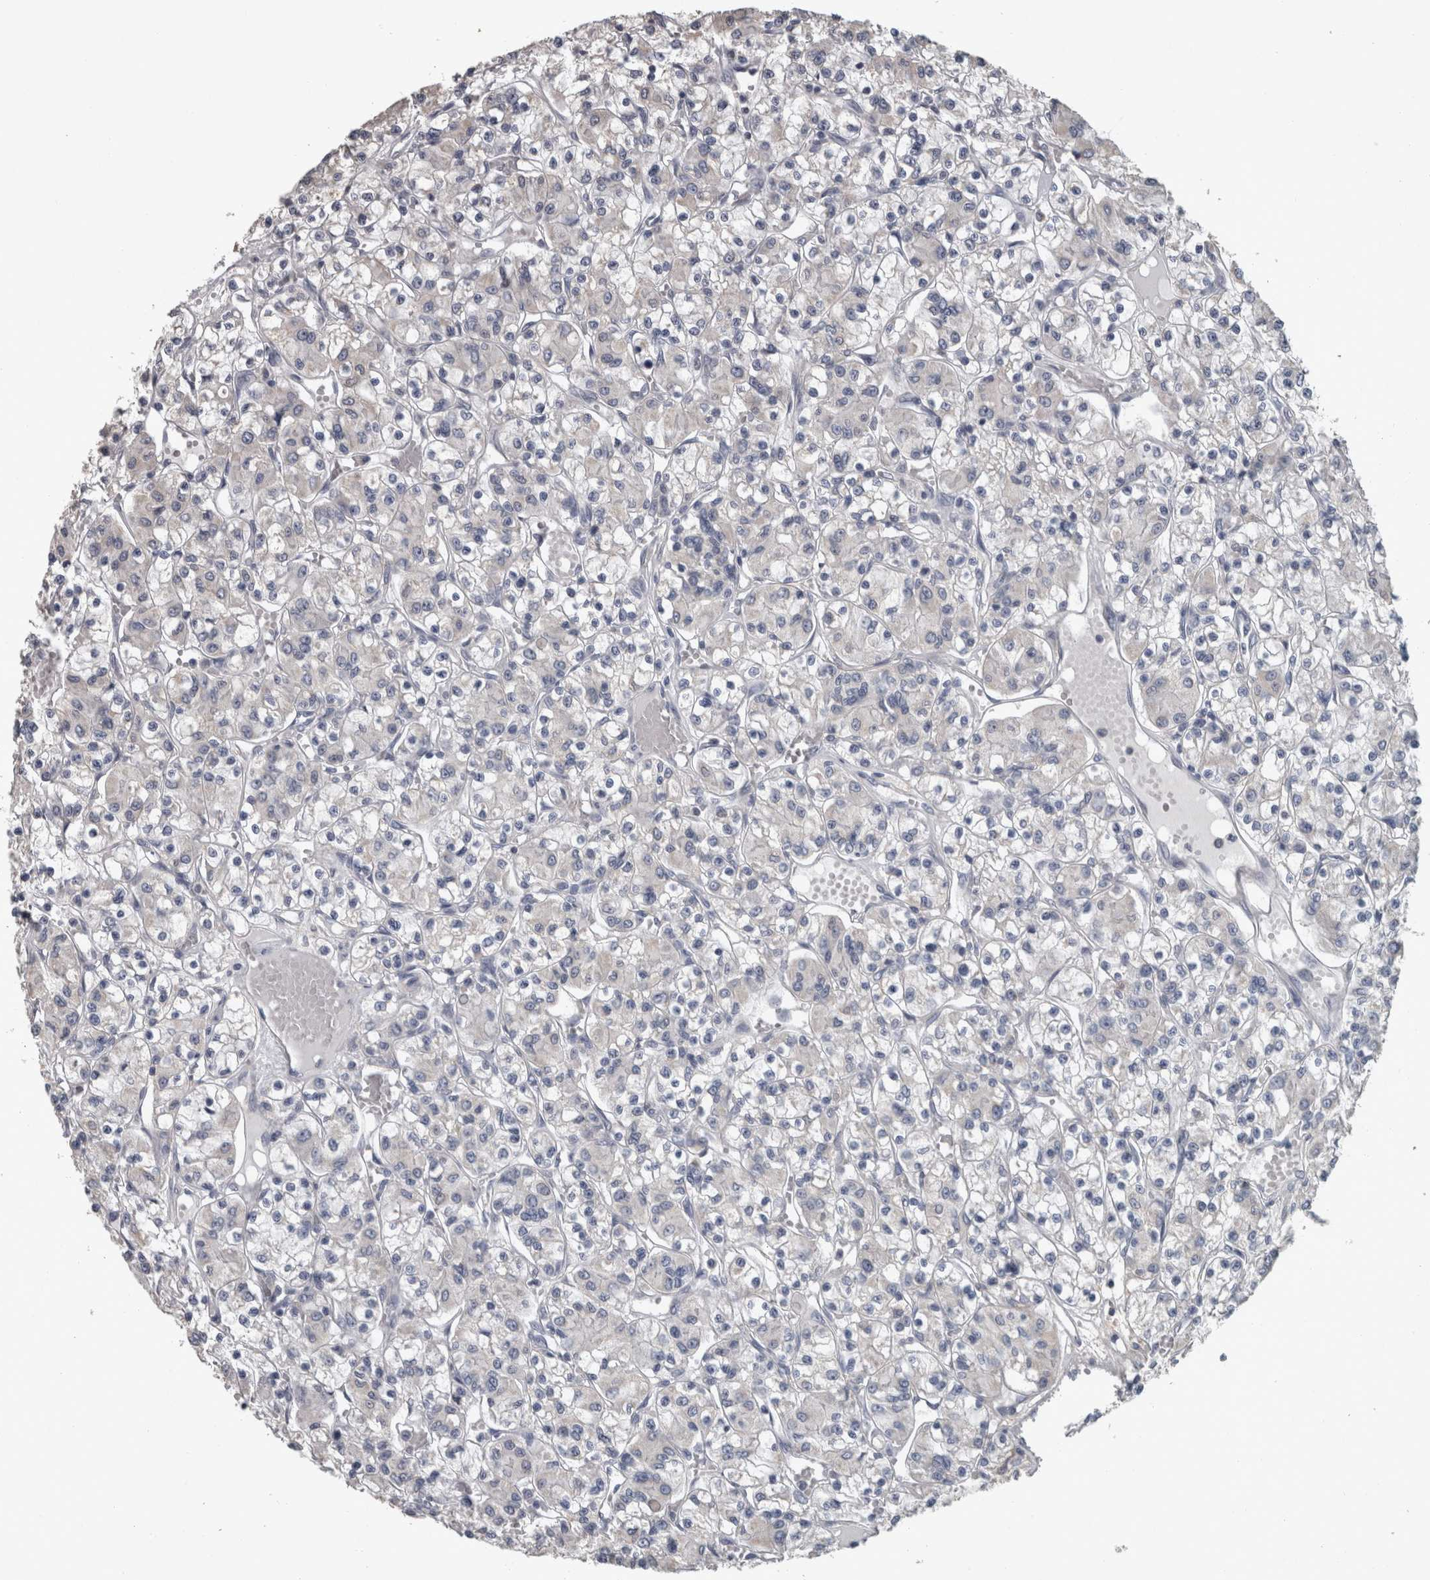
{"staining": {"intensity": "negative", "quantity": "none", "location": "none"}, "tissue": "renal cancer", "cell_type": "Tumor cells", "image_type": "cancer", "snomed": [{"axis": "morphology", "description": "Adenocarcinoma, NOS"}, {"axis": "topography", "description": "Kidney"}], "caption": "DAB (3,3'-diaminobenzidine) immunohistochemical staining of renal cancer (adenocarcinoma) displays no significant positivity in tumor cells.", "gene": "EFEMP2", "patient": {"sex": "female", "age": 59}}